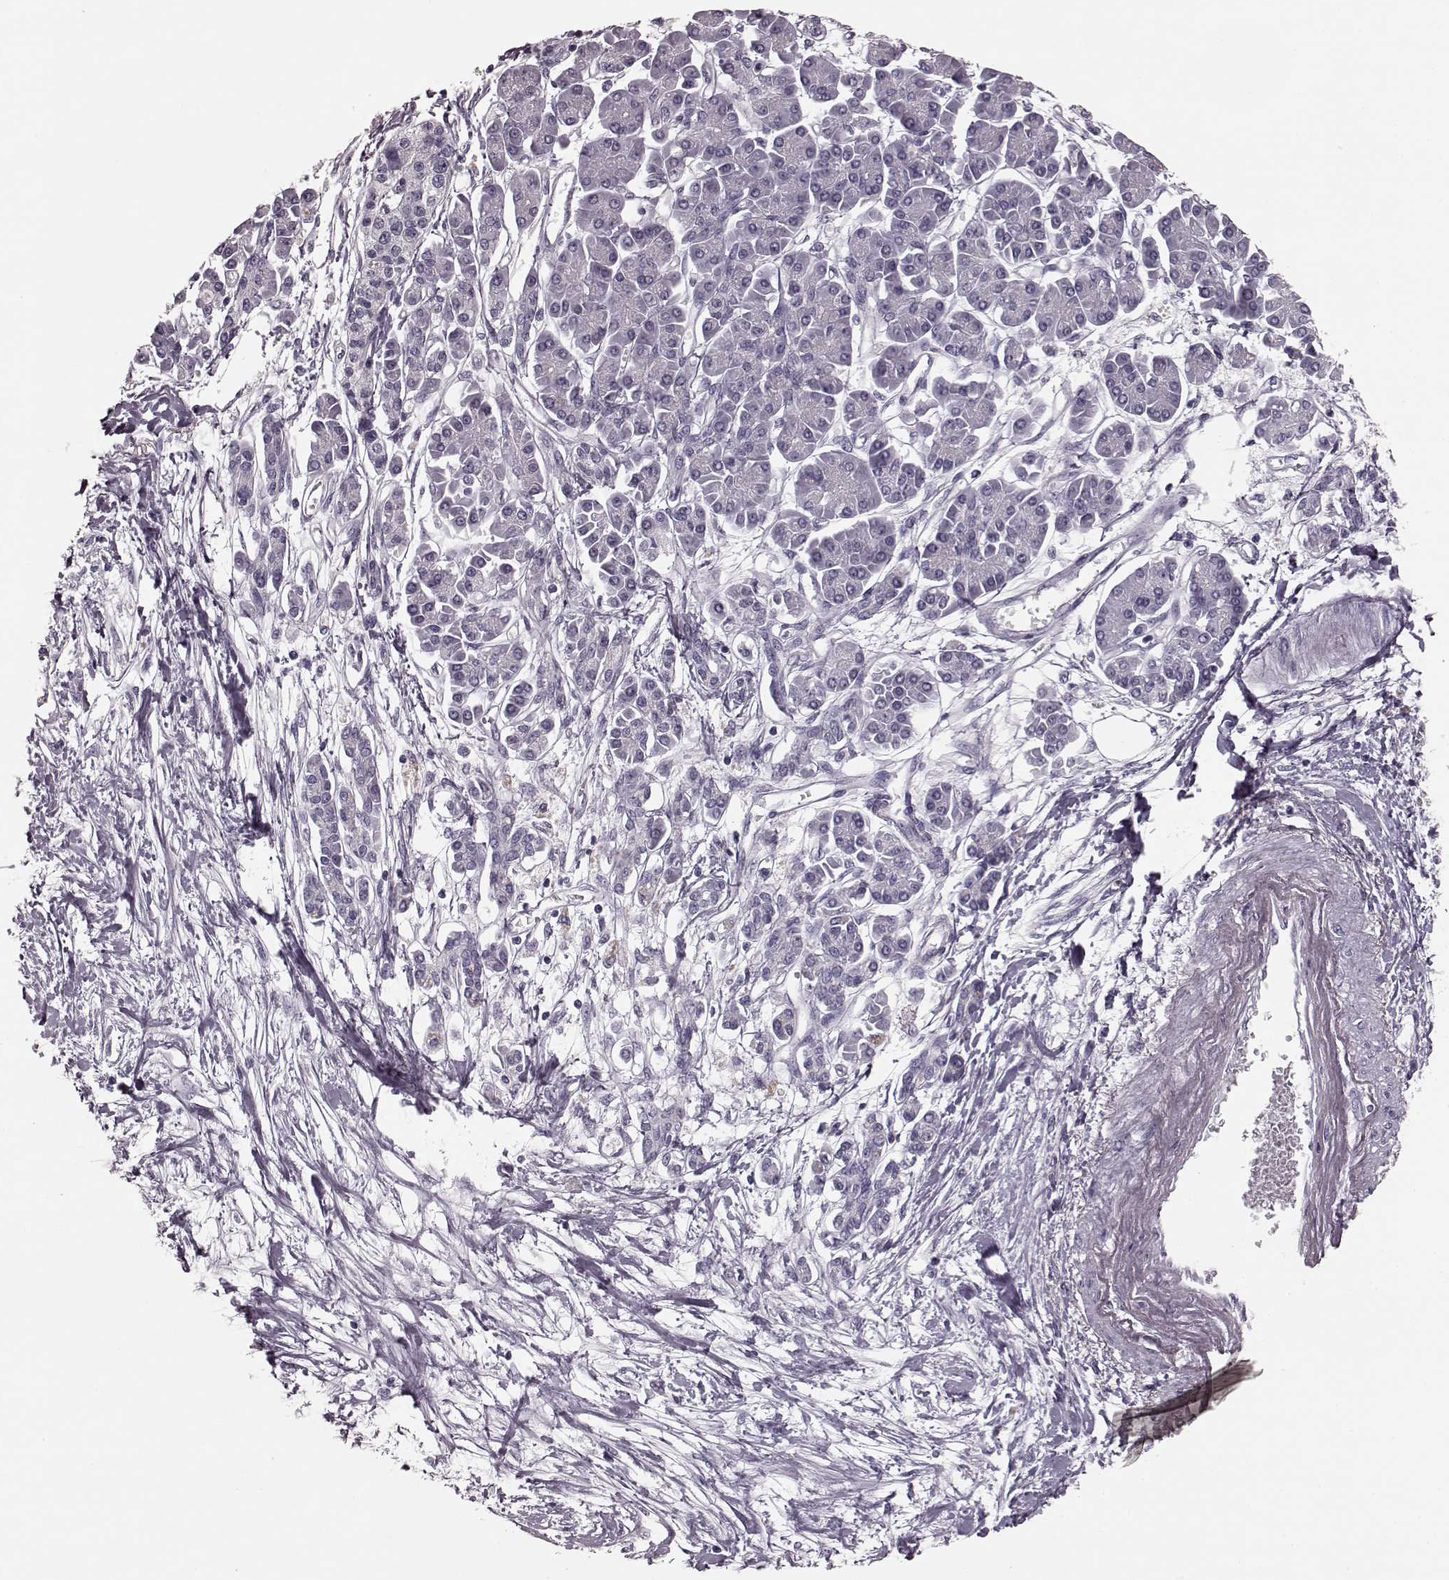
{"staining": {"intensity": "negative", "quantity": "none", "location": "none"}, "tissue": "pancreatic cancer", "cell_type": "Tumor cells", "image_type": "cancer", "snomed": [{"axis": "morphology", "description": "Adenocarcinoma, NOS"}, {"axis": "topography", "description": "Pancreas"}], "caption": "Histopathology image shows no protein positivity in tumor cells of pancreatic cancer tissue.", "gene": "TRPM1", "patient": {"sex": "female", "age": 77}}